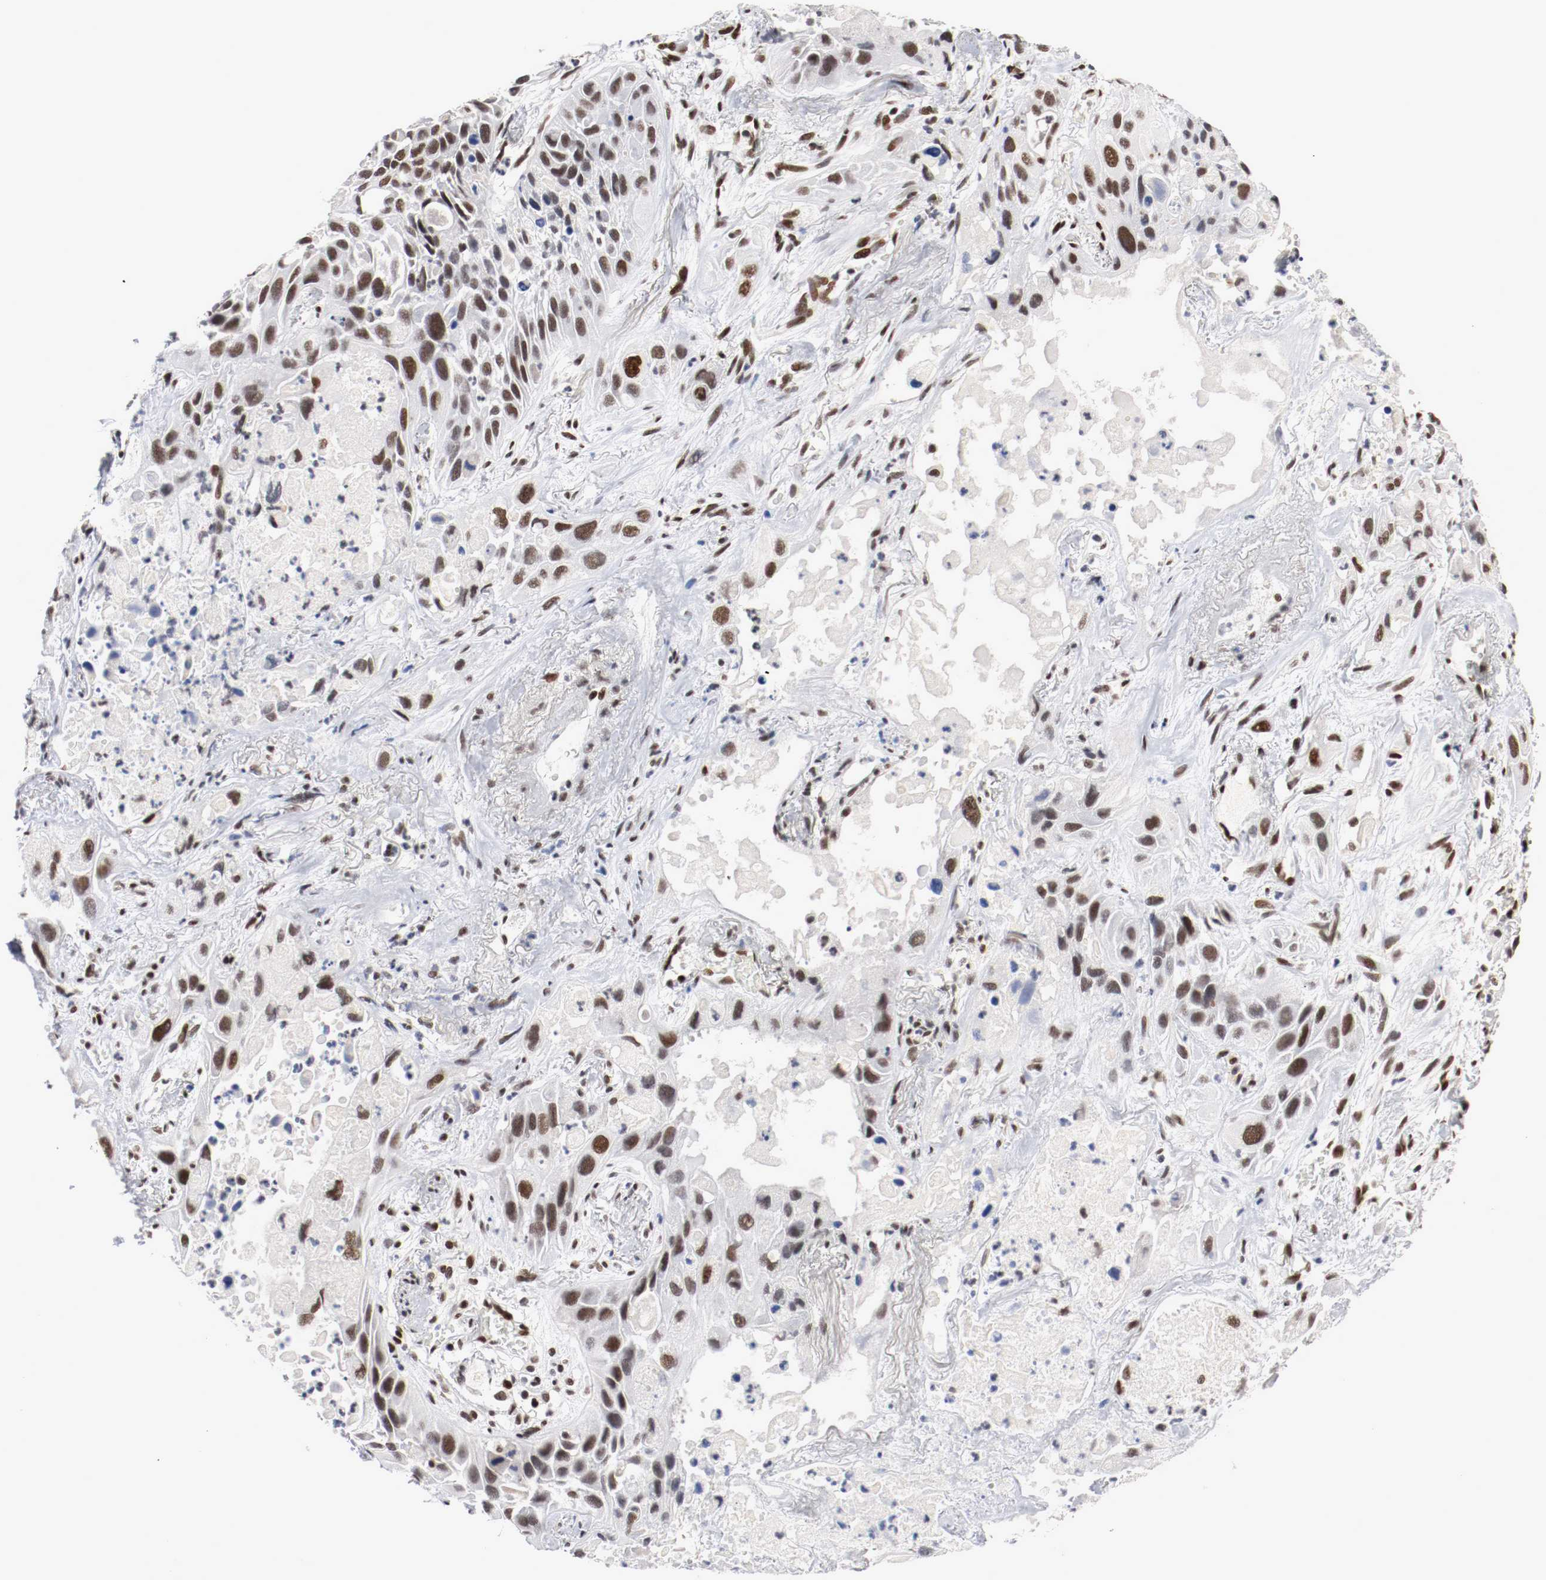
{"staining": {"intensity": "strong", "quantity": ">75%", "location": "nuclear"}, "tissue": "lung cancer", "cell_type": "Tumor cells", "image_type": "cancer", "snomed": [{"axis": "morphology", "description": "Squamous cell carcinoma, NOS"}, {"axis": "topography", "description": "Lung"}], "caption": "Lung squamous cell carcinoma stained for a protein (brown) shows strong nuclear positive positivity in about >75% of tumor cells.", "gene": "MEF2D", "patient": {"sex": "female", "age": 76}}